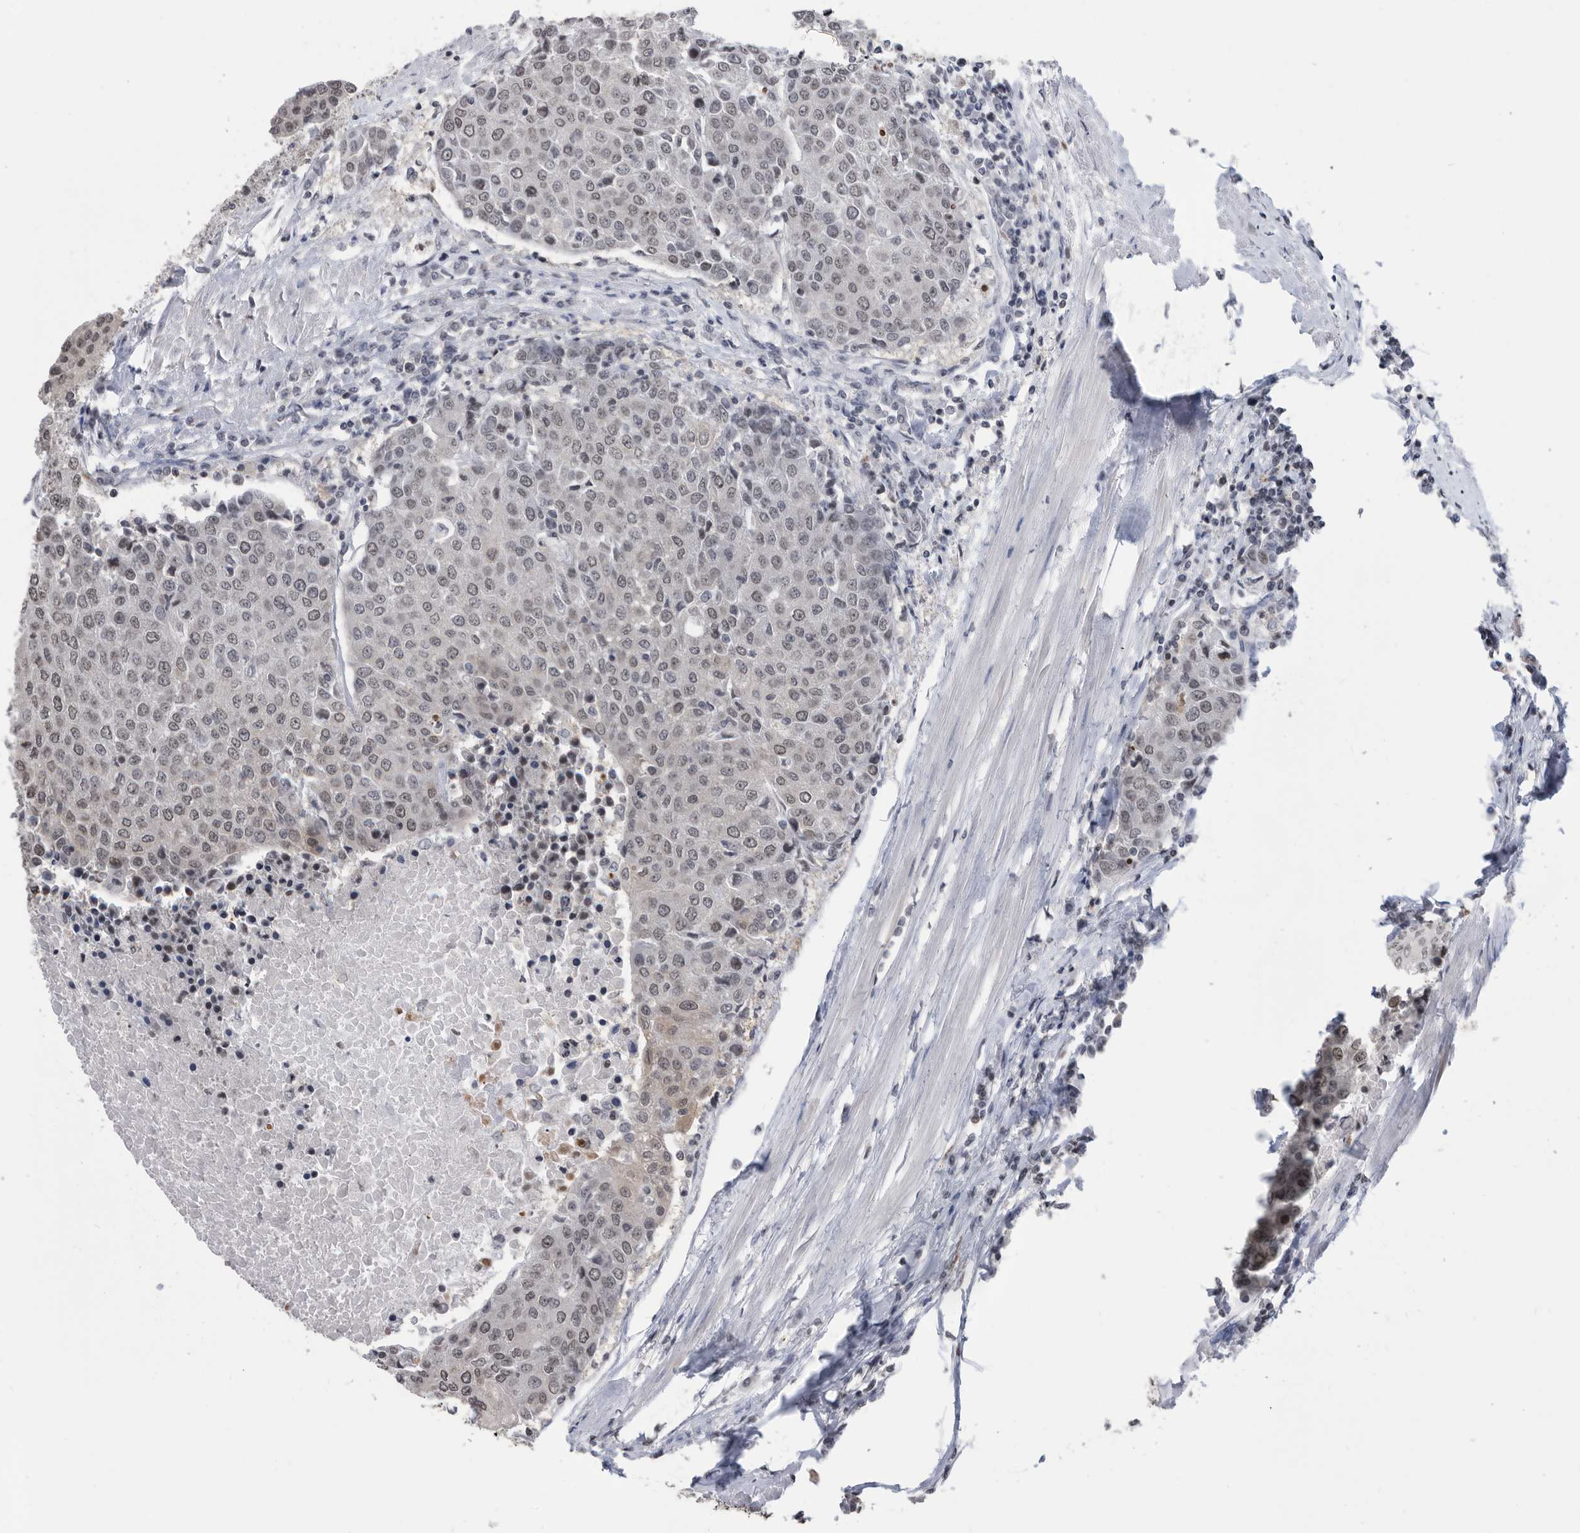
{"staining": {"intensity": "weak", "quantity": "25%-75%", "location": "nuclear"}, "tissue": "urothelial cancer", "cell_type": "Tumor cells", "image_type": "cancer", "snomed": [{"axis": "morphology", "description": "Urothelial carcinoma, High grade"}, {"axis": "topography", "description": "Urinary bladder"}], "caption": "An image of urothelial cancer stained for a protein demonstrates weak nuclear brown staining in tumor cells. (brown staining indicates protein expression, while blue staining denotes nuclei).", "gene": "TSTD1", "patient": {"sex": "female", "age": 85}}